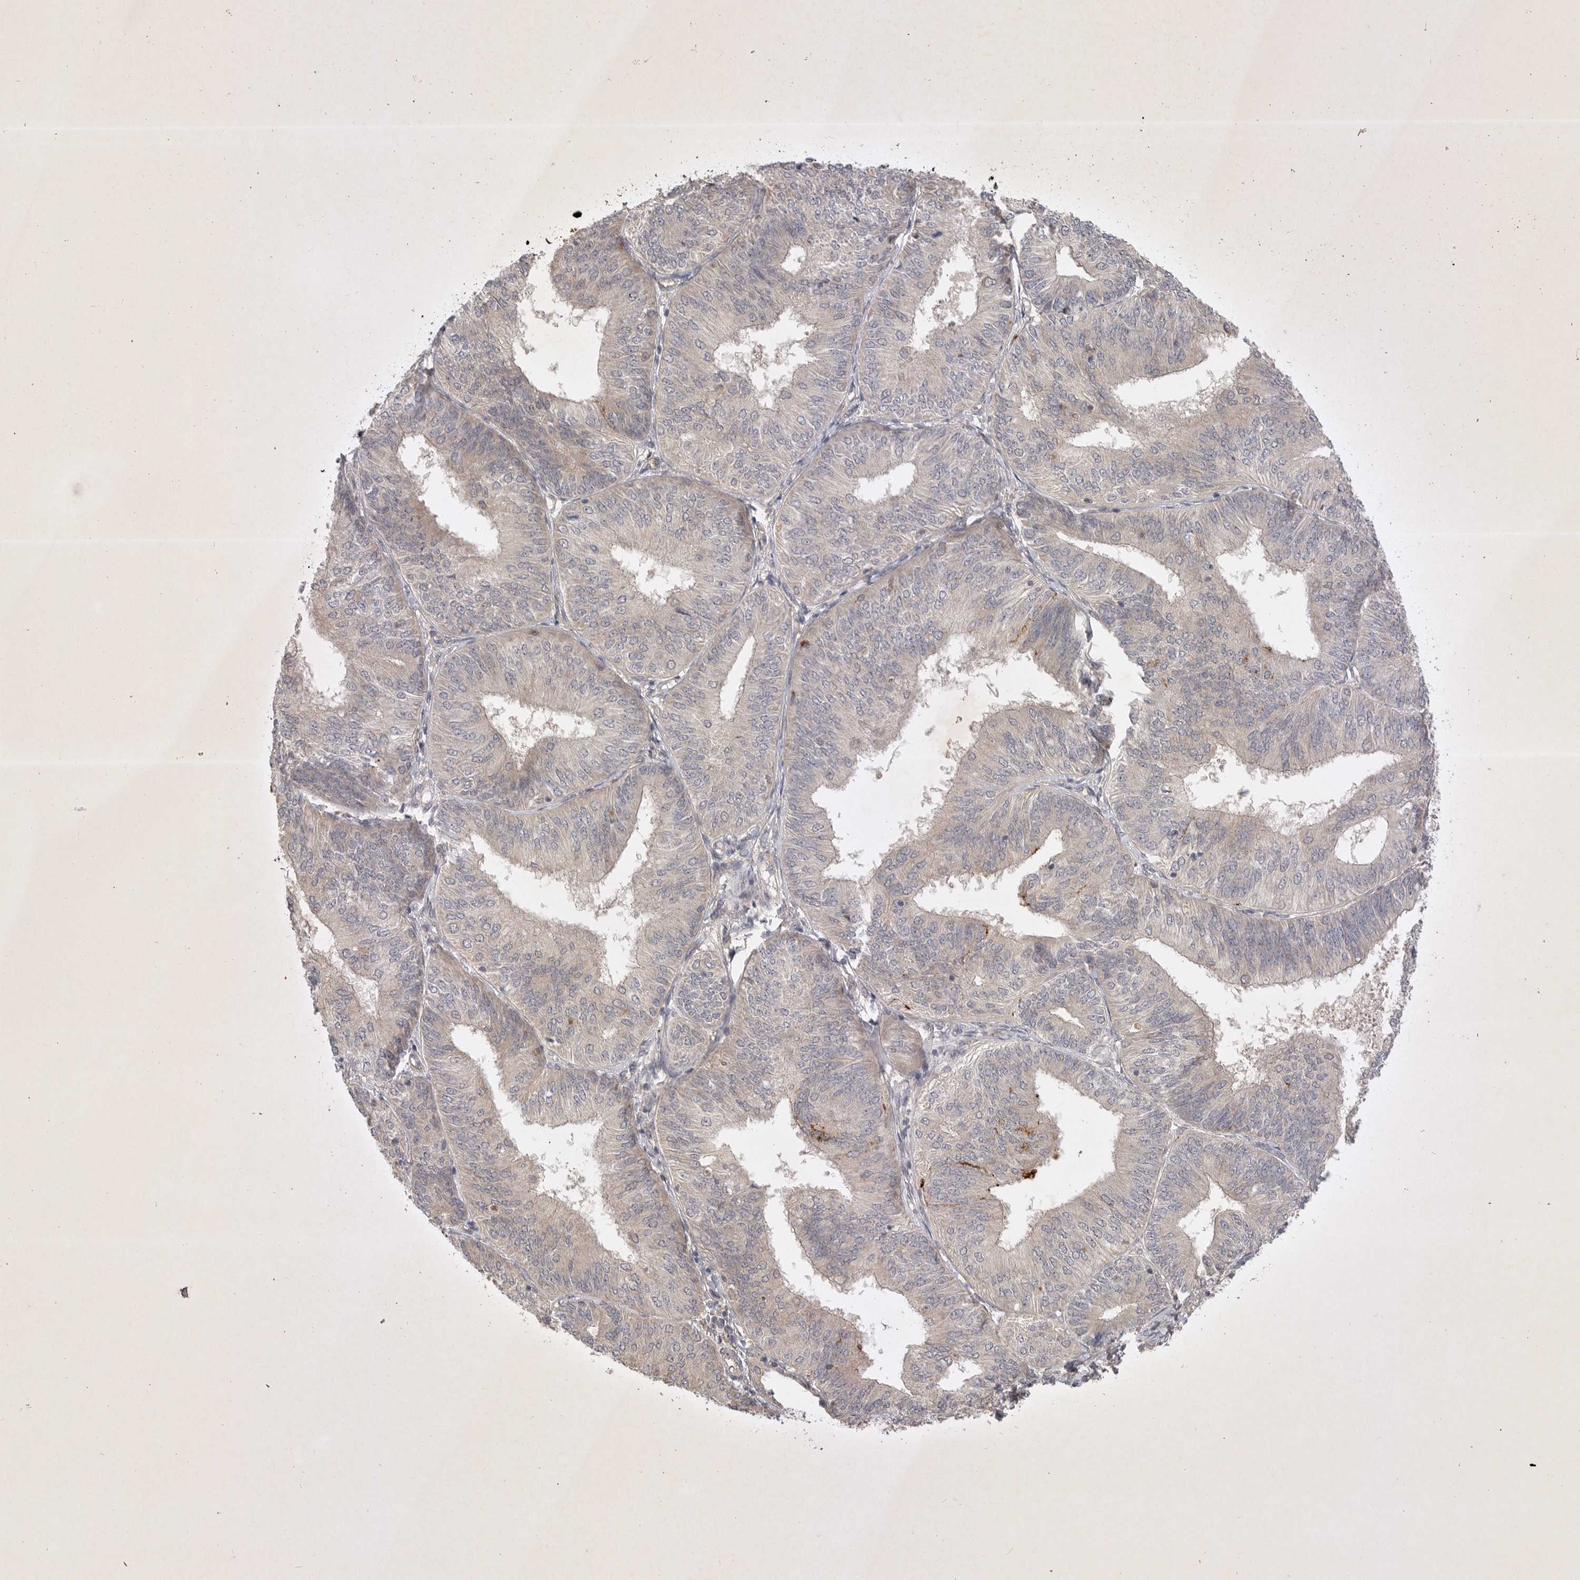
{"staining": {"intensity": "negative", "quantity": "none", "location": "none"}, "tissue": "endometrial cancer", "cell_type": "Tumor cells", "image_type": "cancer", "snomed": [{"axis": "morphology", "description": "Adenocarcinoma, NOS"}, {"axis": "topography", "description": "Endometrium"}], "caption": "Tumor cells are negative for protein expression in human endometrial cancer.", "gene": "PTPDC1", "patient": {"sex": "female", "age": 58}}